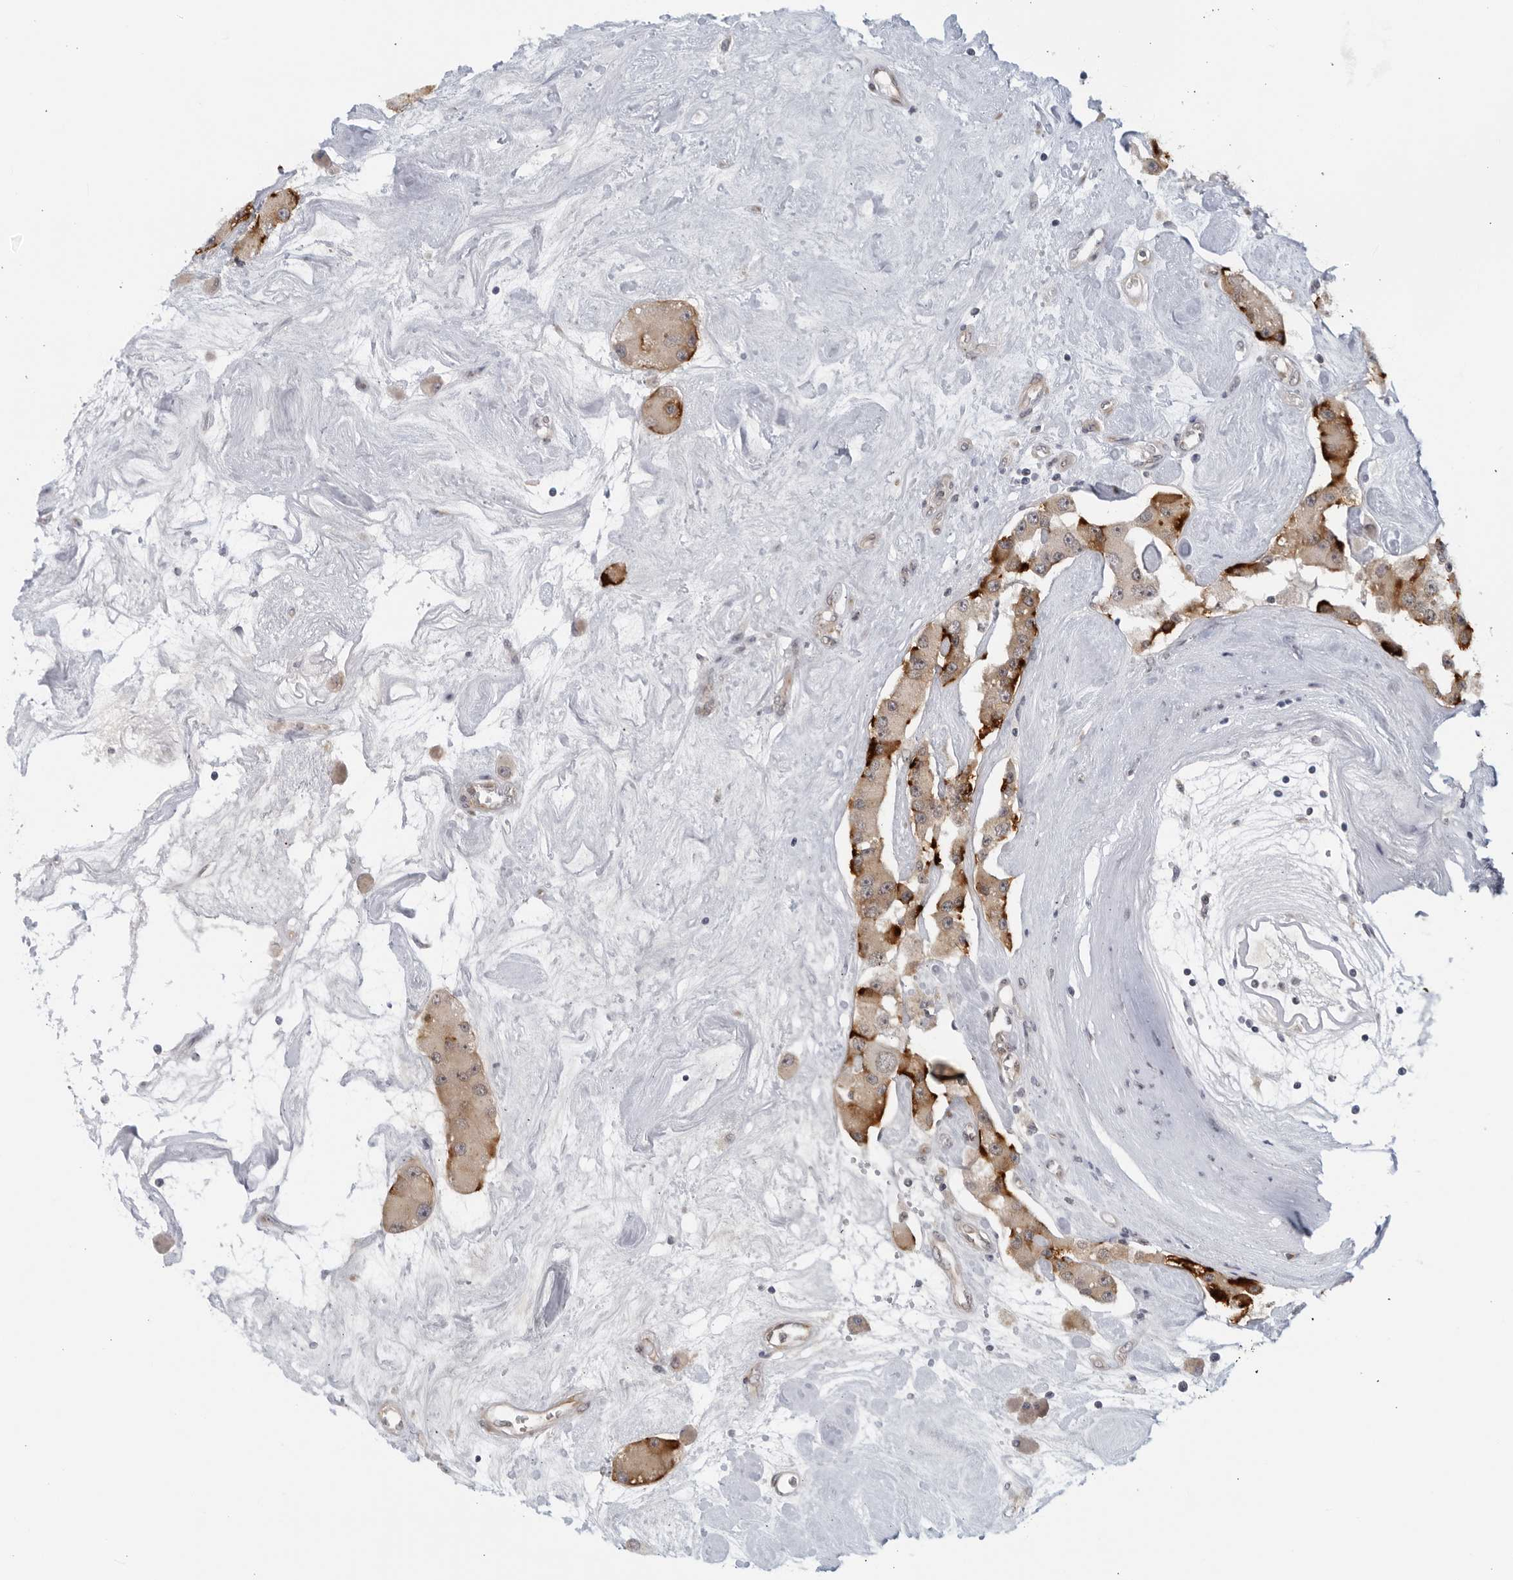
{"staining": {"intensity": "strong", "quantity": "25%-75%", "location": "cytoplasmic/membranous"}, "tissue": "carcinoid", "cell_type": "Tumor cells", "image_type": "cancer", "snomed": [{"axis": "morphology", "description": "Carcinoid, malignant, NOS"}, {"axis": "topography", "description": "Pancreas"}], "caption": "Strong cytoplasmic/membranous staining is present in approximately 25%-75% of tumor cells in carcinoid. The staining is performed using DAB brown chromogen to label protein expression. The nuclei are counter-stained blue using hematoxylin.", "gene": "RC3H1", "patient": {"sex": "male", "age": 41}}